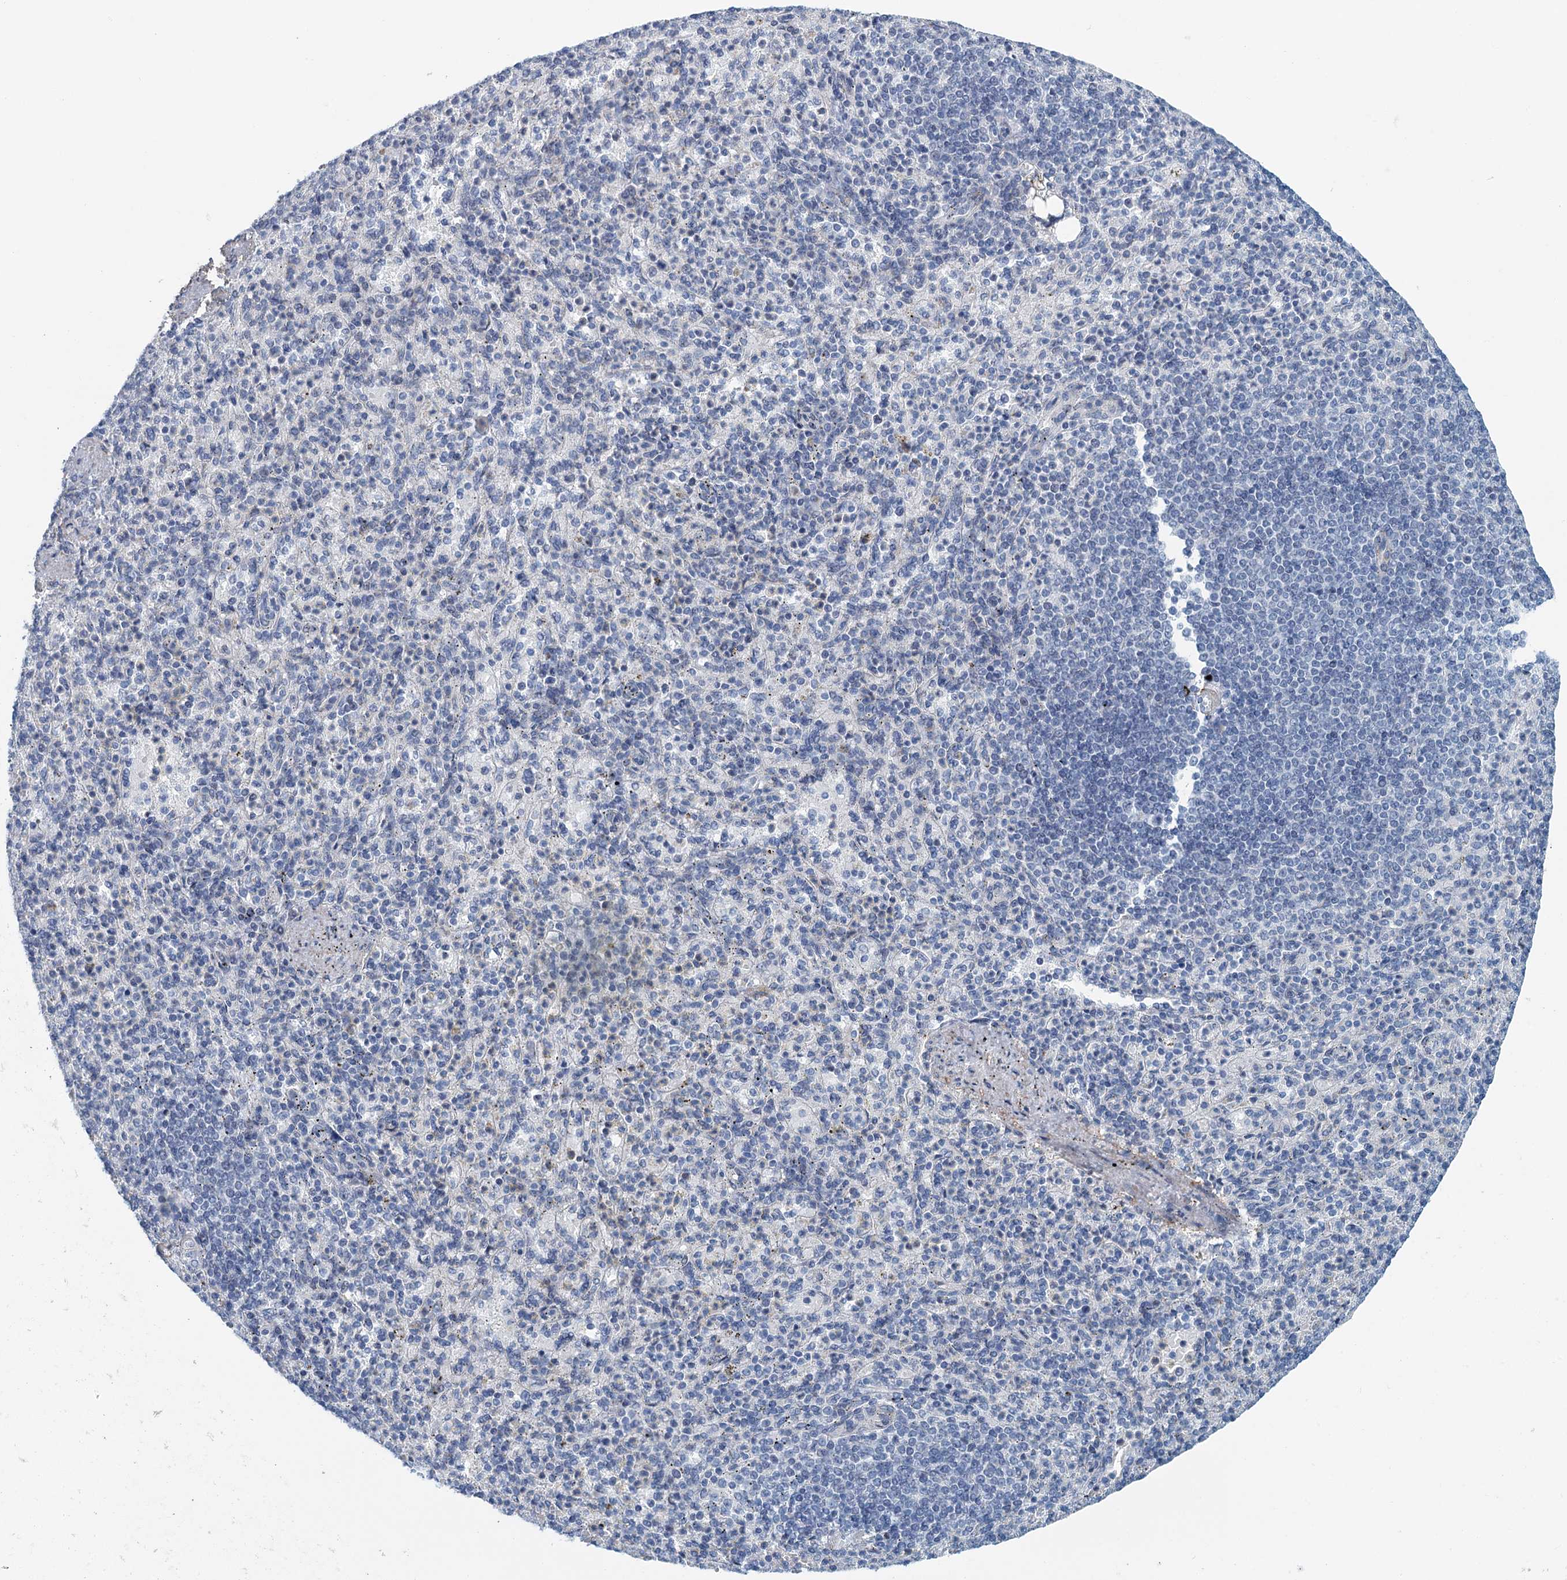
{"staining": {"intensity": "negative", "quantity": "none", "location": "none"}, "tissue": "spleen", "cell_type": "Cells in red pulp", "image_type": "normal", "snomed": [{"axis": "morphology", "description": "Normal tissue, NOS"}, {"axis": "topography", "description": "Spleen"}], "caption": "Immunohistochemical staining of benign human spleen demonstrates no significant positivity in cells in red pulp.", "gene": "ZNF527", "patient": {"sex": "female", "age": 74}}